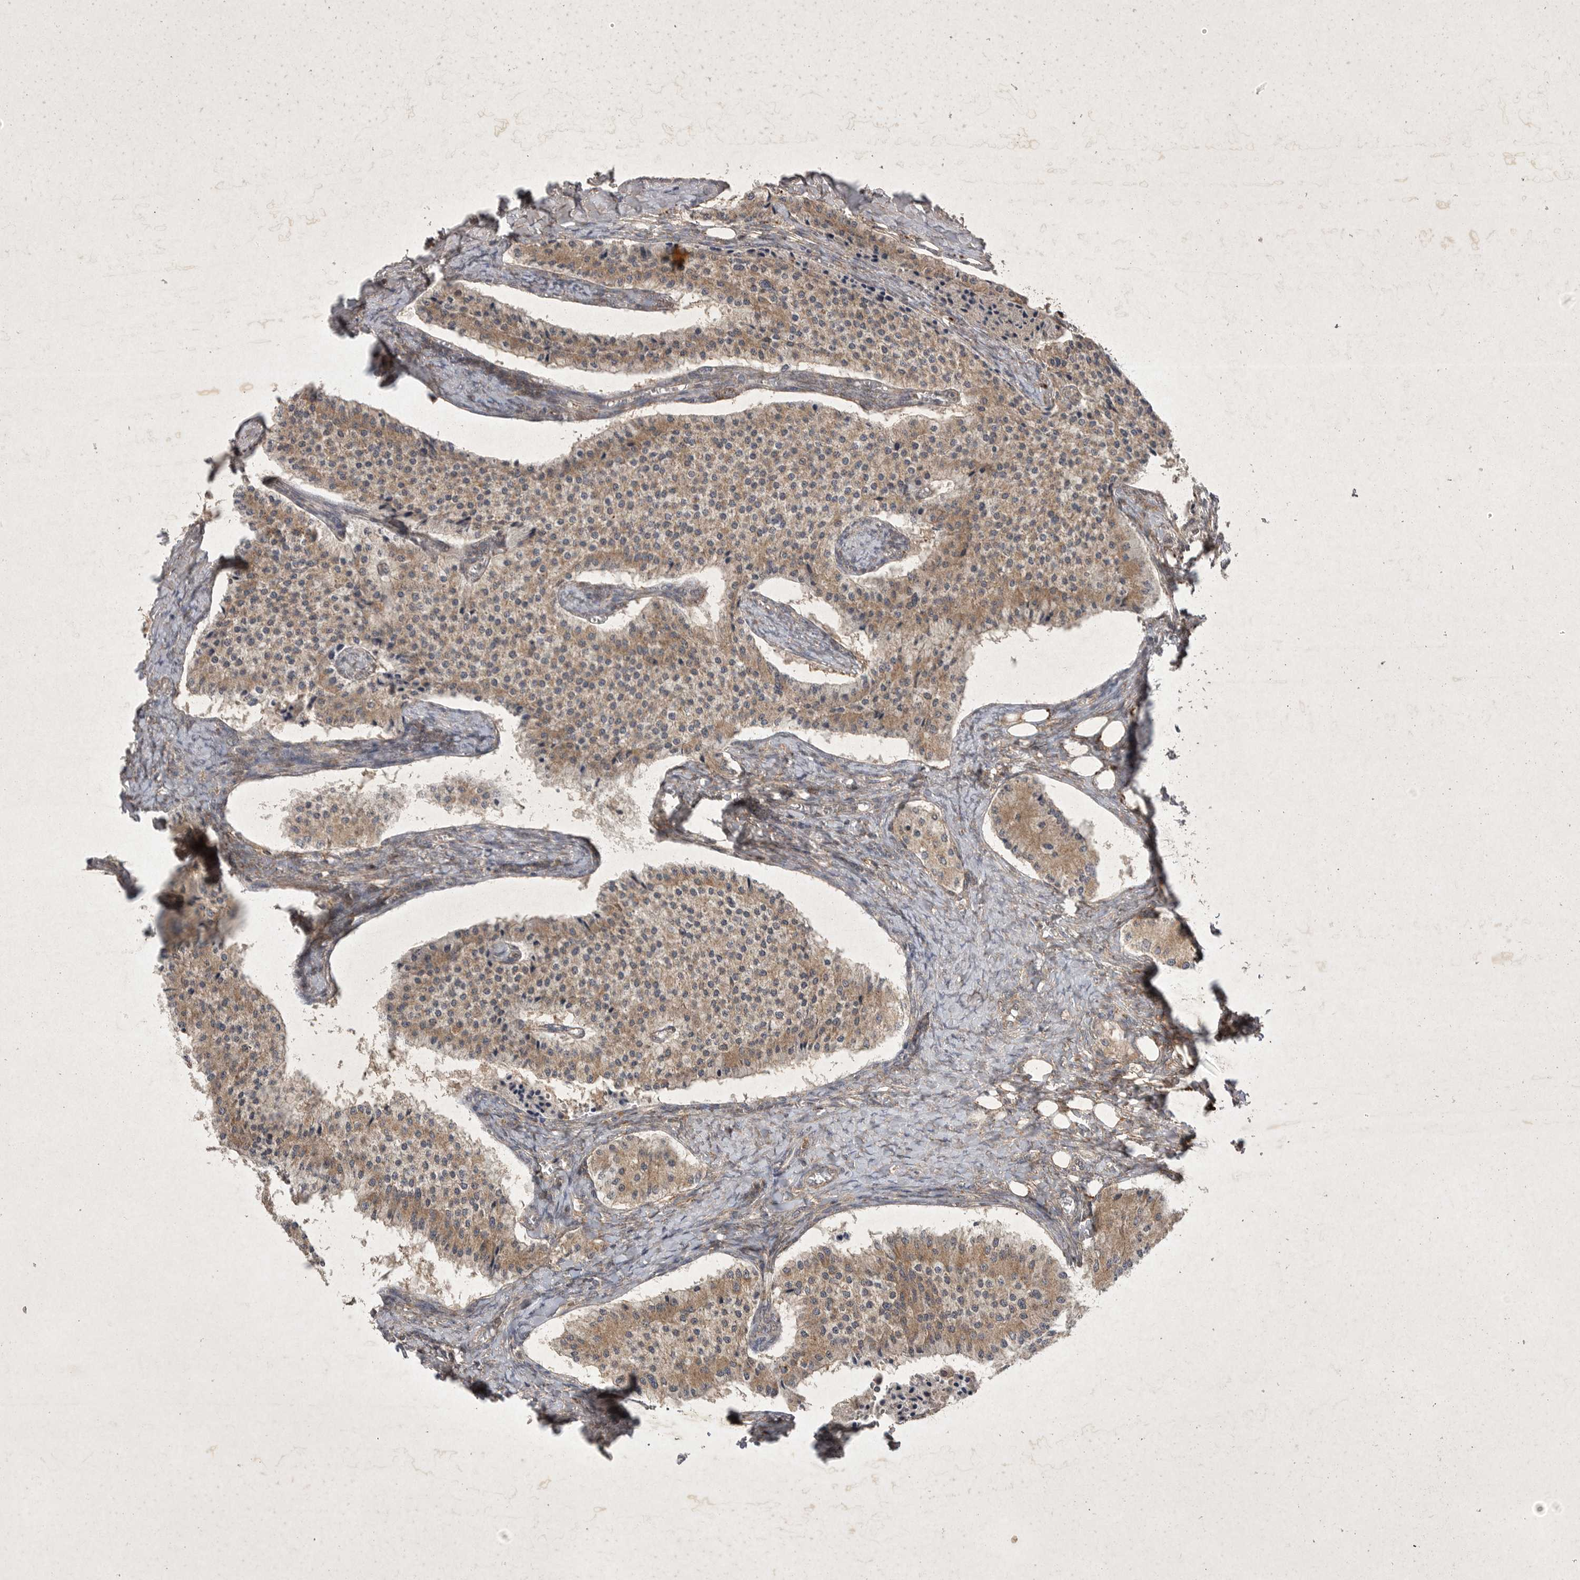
{"staining": {"intensity": "moderate", "quantity": ">75%", "location": "cytoplasmic/membranous"}, "tissue": "carcinoid", "cell_type": "Tumor cells", "image_type": "cancer", "snomed": [{"axis": "morphology", "description": "Carcinoid, malignant, NOS"}, {"axis": "topography", "description": "Colon"}], "caption": "Human carcinoid stained for a protein (brown) reveals moderate cytoplasmic/membranous positive expression in about >75% of tumor cells.", "gene": "DDR1", "patient": {"sex": "female", "age": 52}}